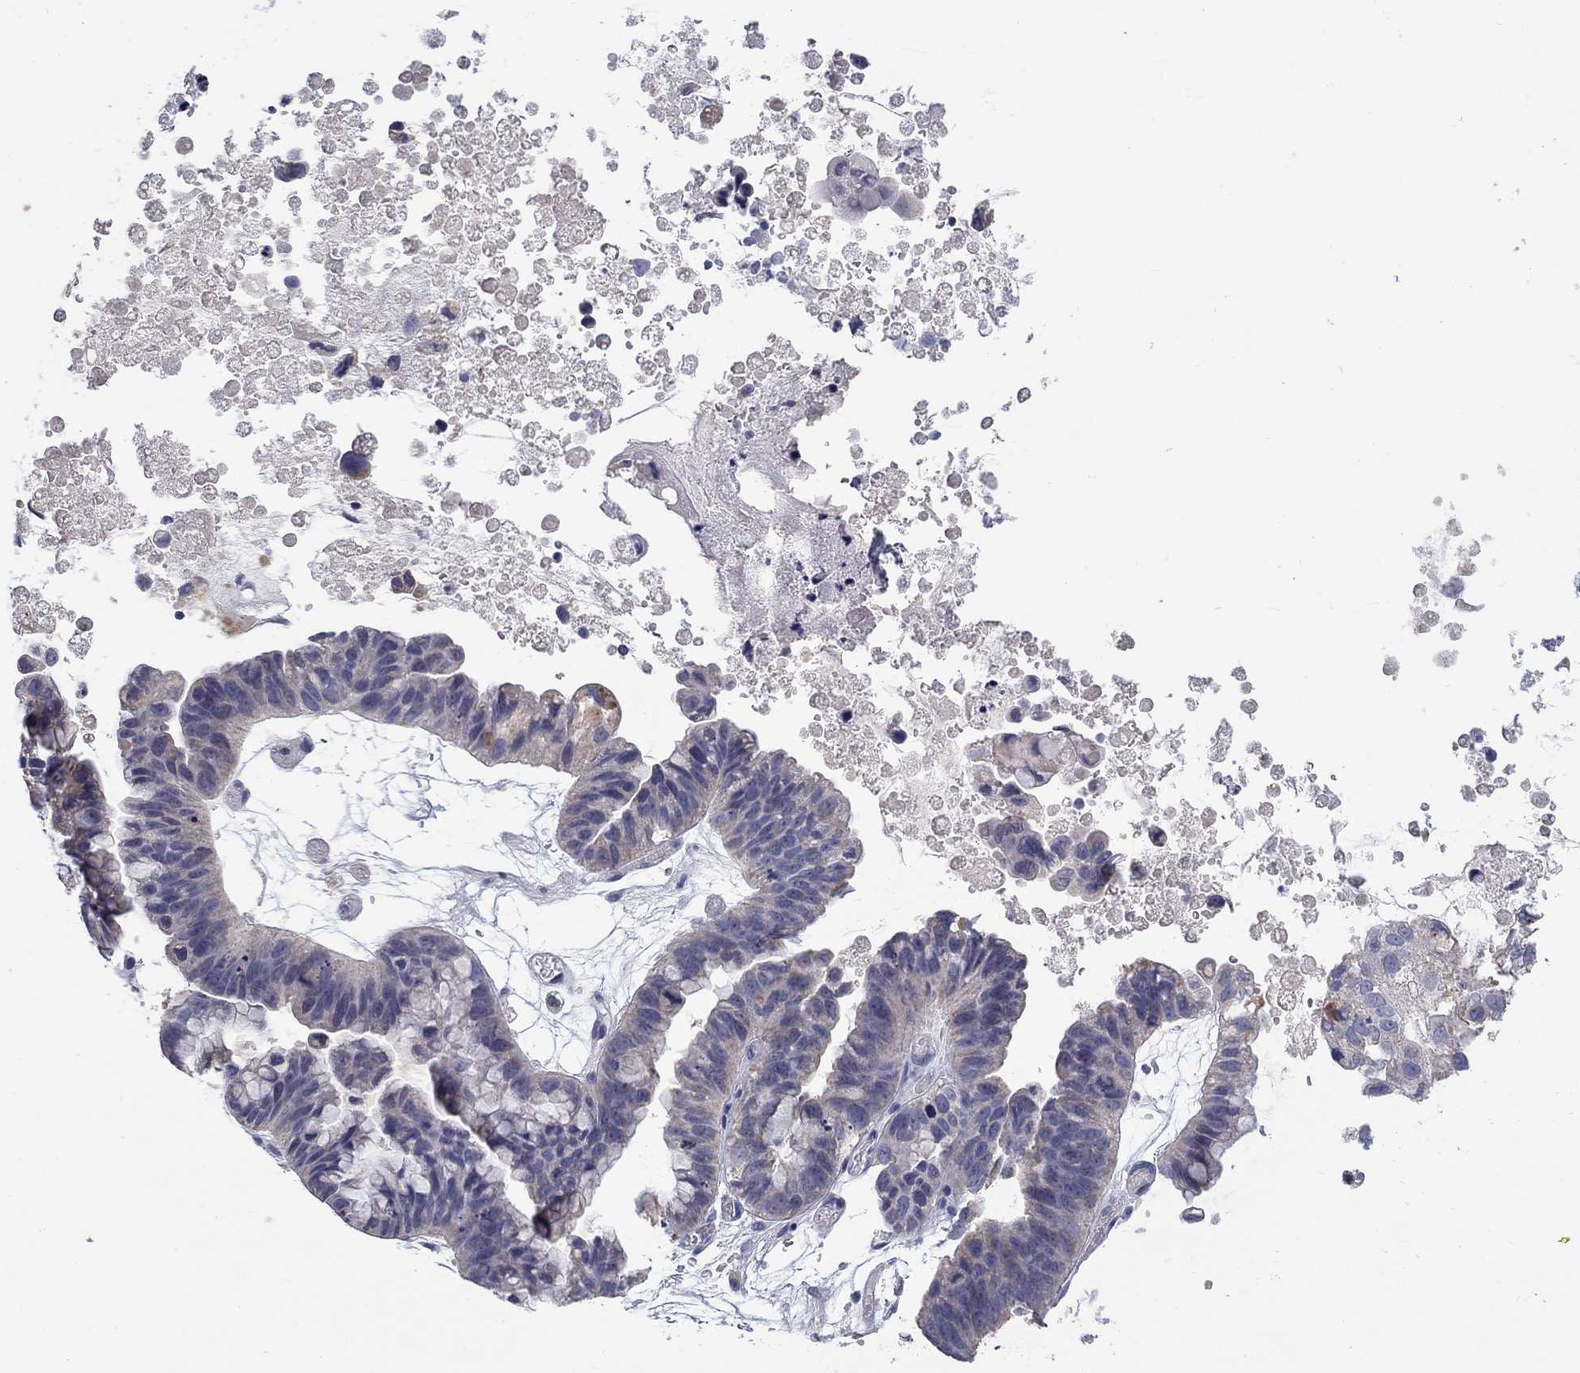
{"staining": {"intensity": "negative", "quantity": "none", "location": "none"}, "tissue": "ovarian cancer", "cell_type": "Tumor cells", "image_type": "cancer", "snomed": [{"axis": "morphology", "description": "Cystadenocarcinoma, mucinous, NOS"}, {"axis": "topography", "description": "Ovary"}], "caption": "Tumor cells are negative for protein expression in human ovarian cancer.", "gene": "FRK", "patient": {"sex": "female", "age": 76}}